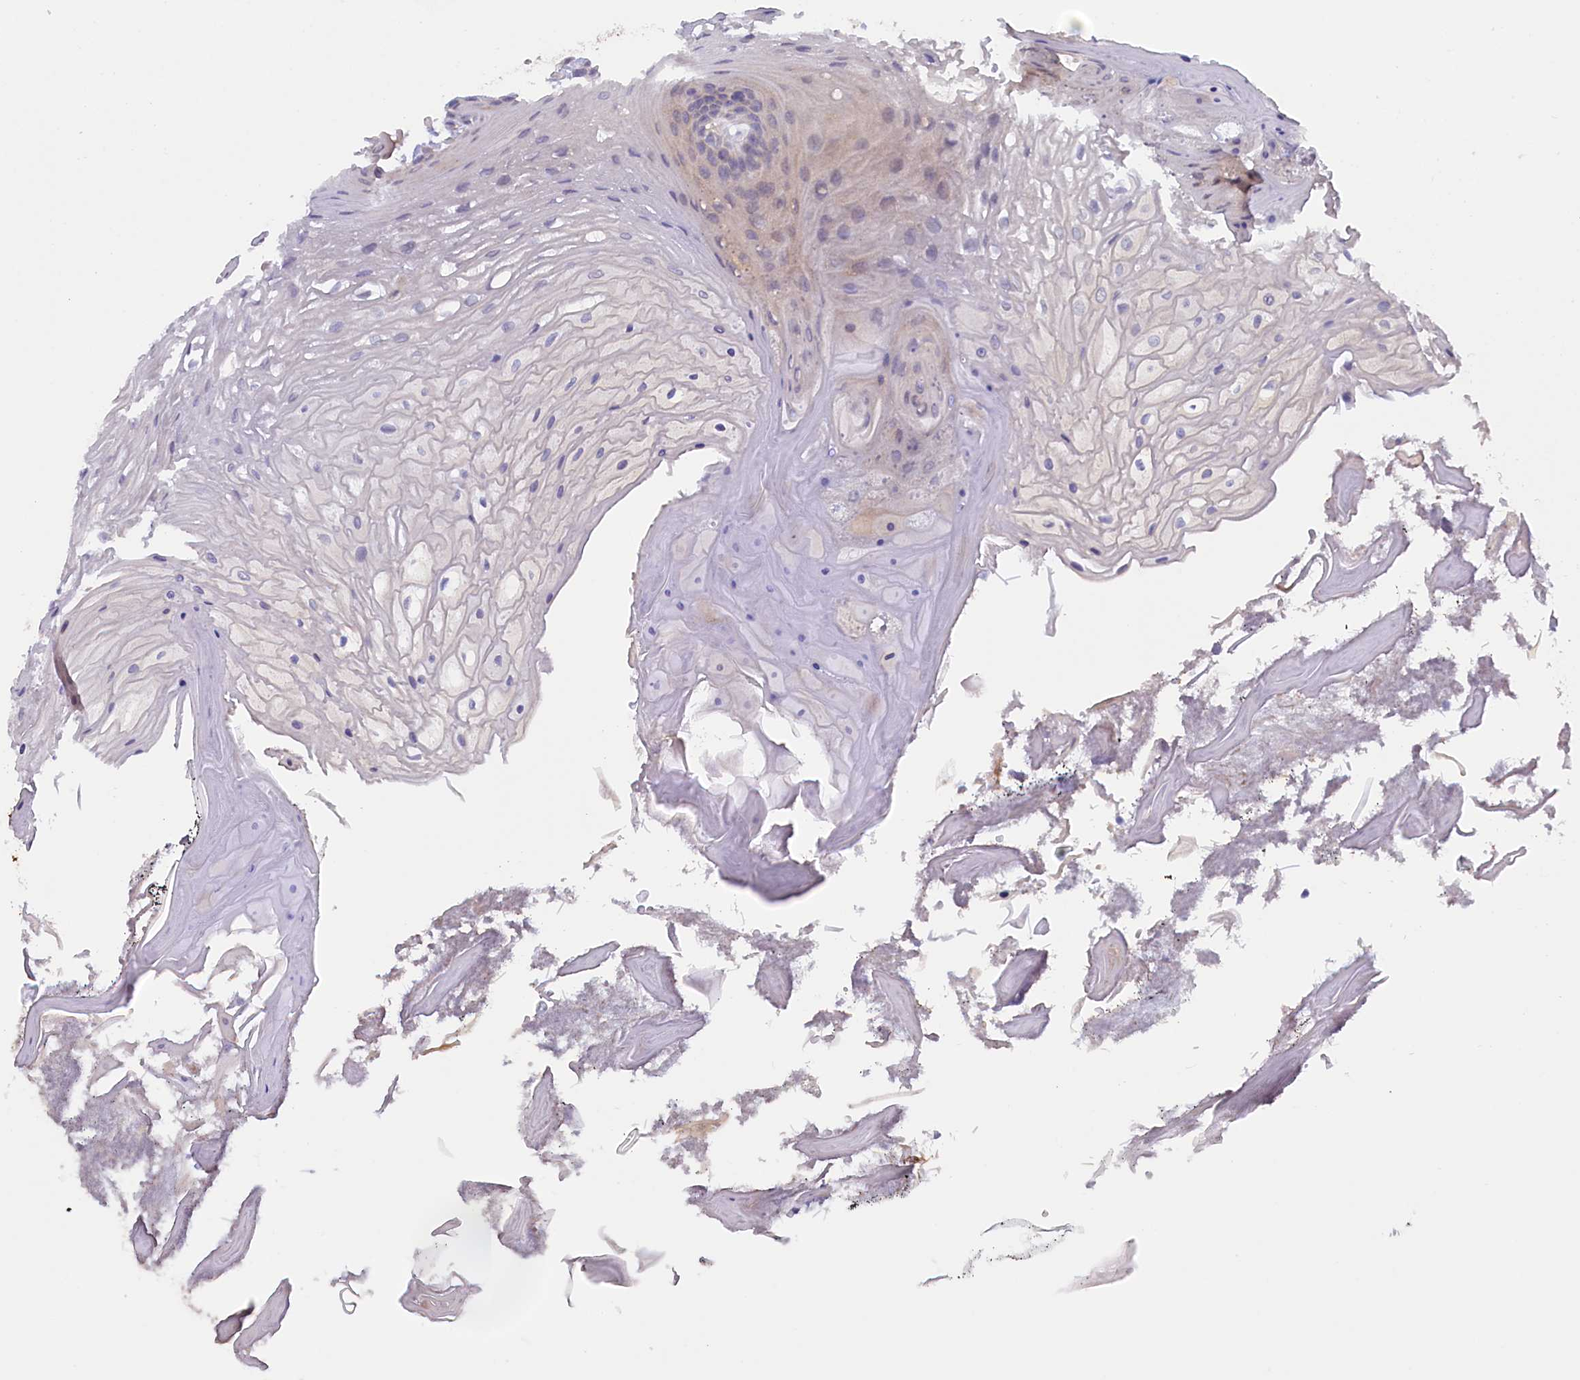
{"staining": {"intensity": "weak", "quantity": "25%-75%", "location": "cytoplasmic/membranous,nuclear"}, "tissue": "oral mucosa", "cell_type": "Squamous epithelial cells", "image_type": "normal", "snomed": [{"axis": "morphology", "description": "Normal tissue, NOS"}, {"axis": "topography", "description": "Oral tissue"}], "caption": "Approximately 25%-75% of squamous epithelial cells in unremarkable human oral mucosa display weak cytoplasmic/membranous,nuclear protein expression as visualized by brown immunohistochemical staining.", "gene": "ZSWIM4", "patient": {"sex": "female", "age": 80}}